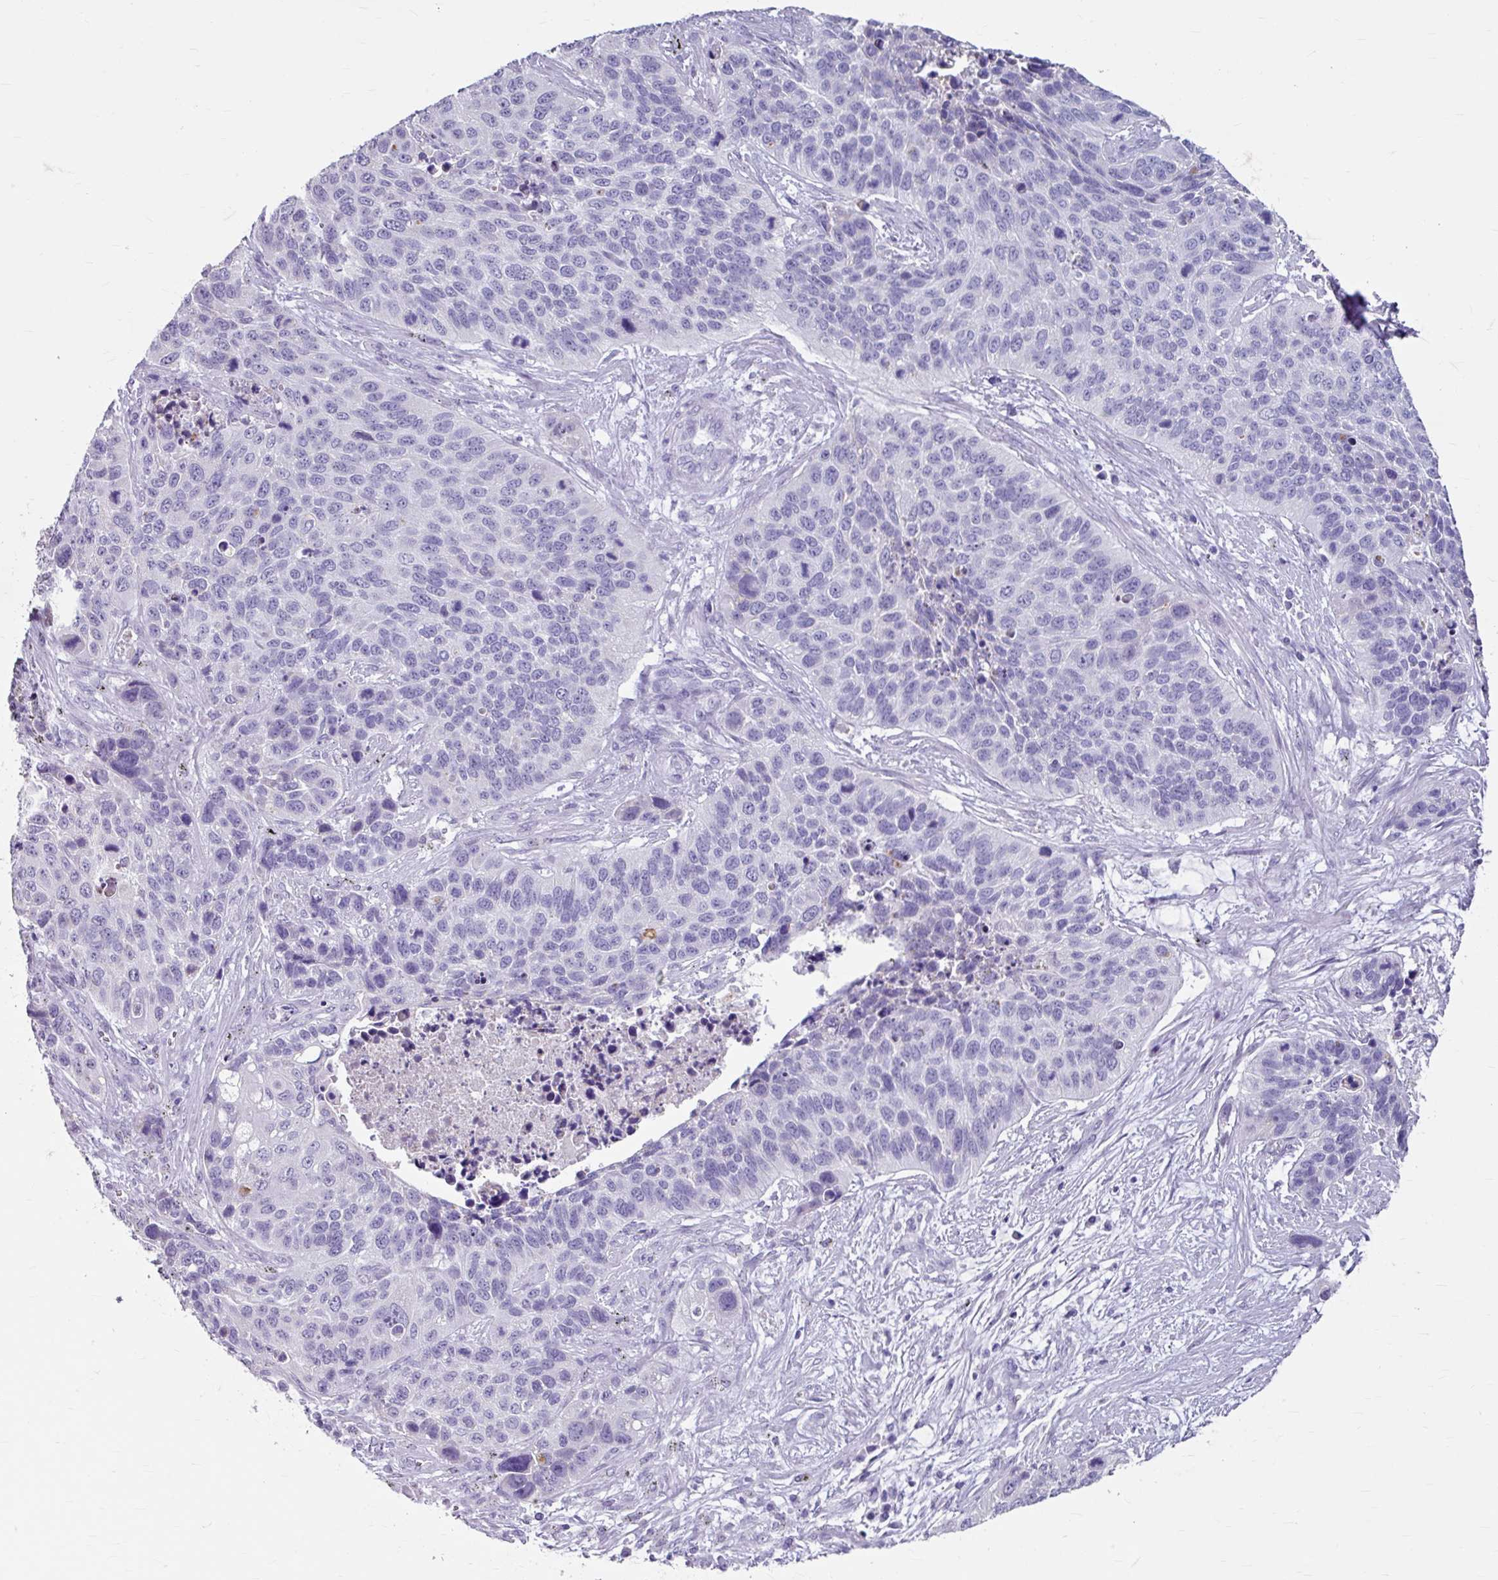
{"staining": {"intensity": "negative", "quantity": "none", "location": "none"}, "tissue": "lung cancer", "cell_type": "Tumor cells", "image_type": "cancer", "snomed": [{"axis": "morphology", "description": "Squamous cell carcinoma, NOS"}, {"axis": "topography", "description": "Lung"}], "caption": "Tumor cells are negative for protein expression in human lung squamous cell carcinoma. (DAB (3,3'-diaminobenzidine) IHC visualized using brightfield microscopy, high magnification).", "gene": "ANKRD1", "patient": {"sex": "male", "age": 62}}